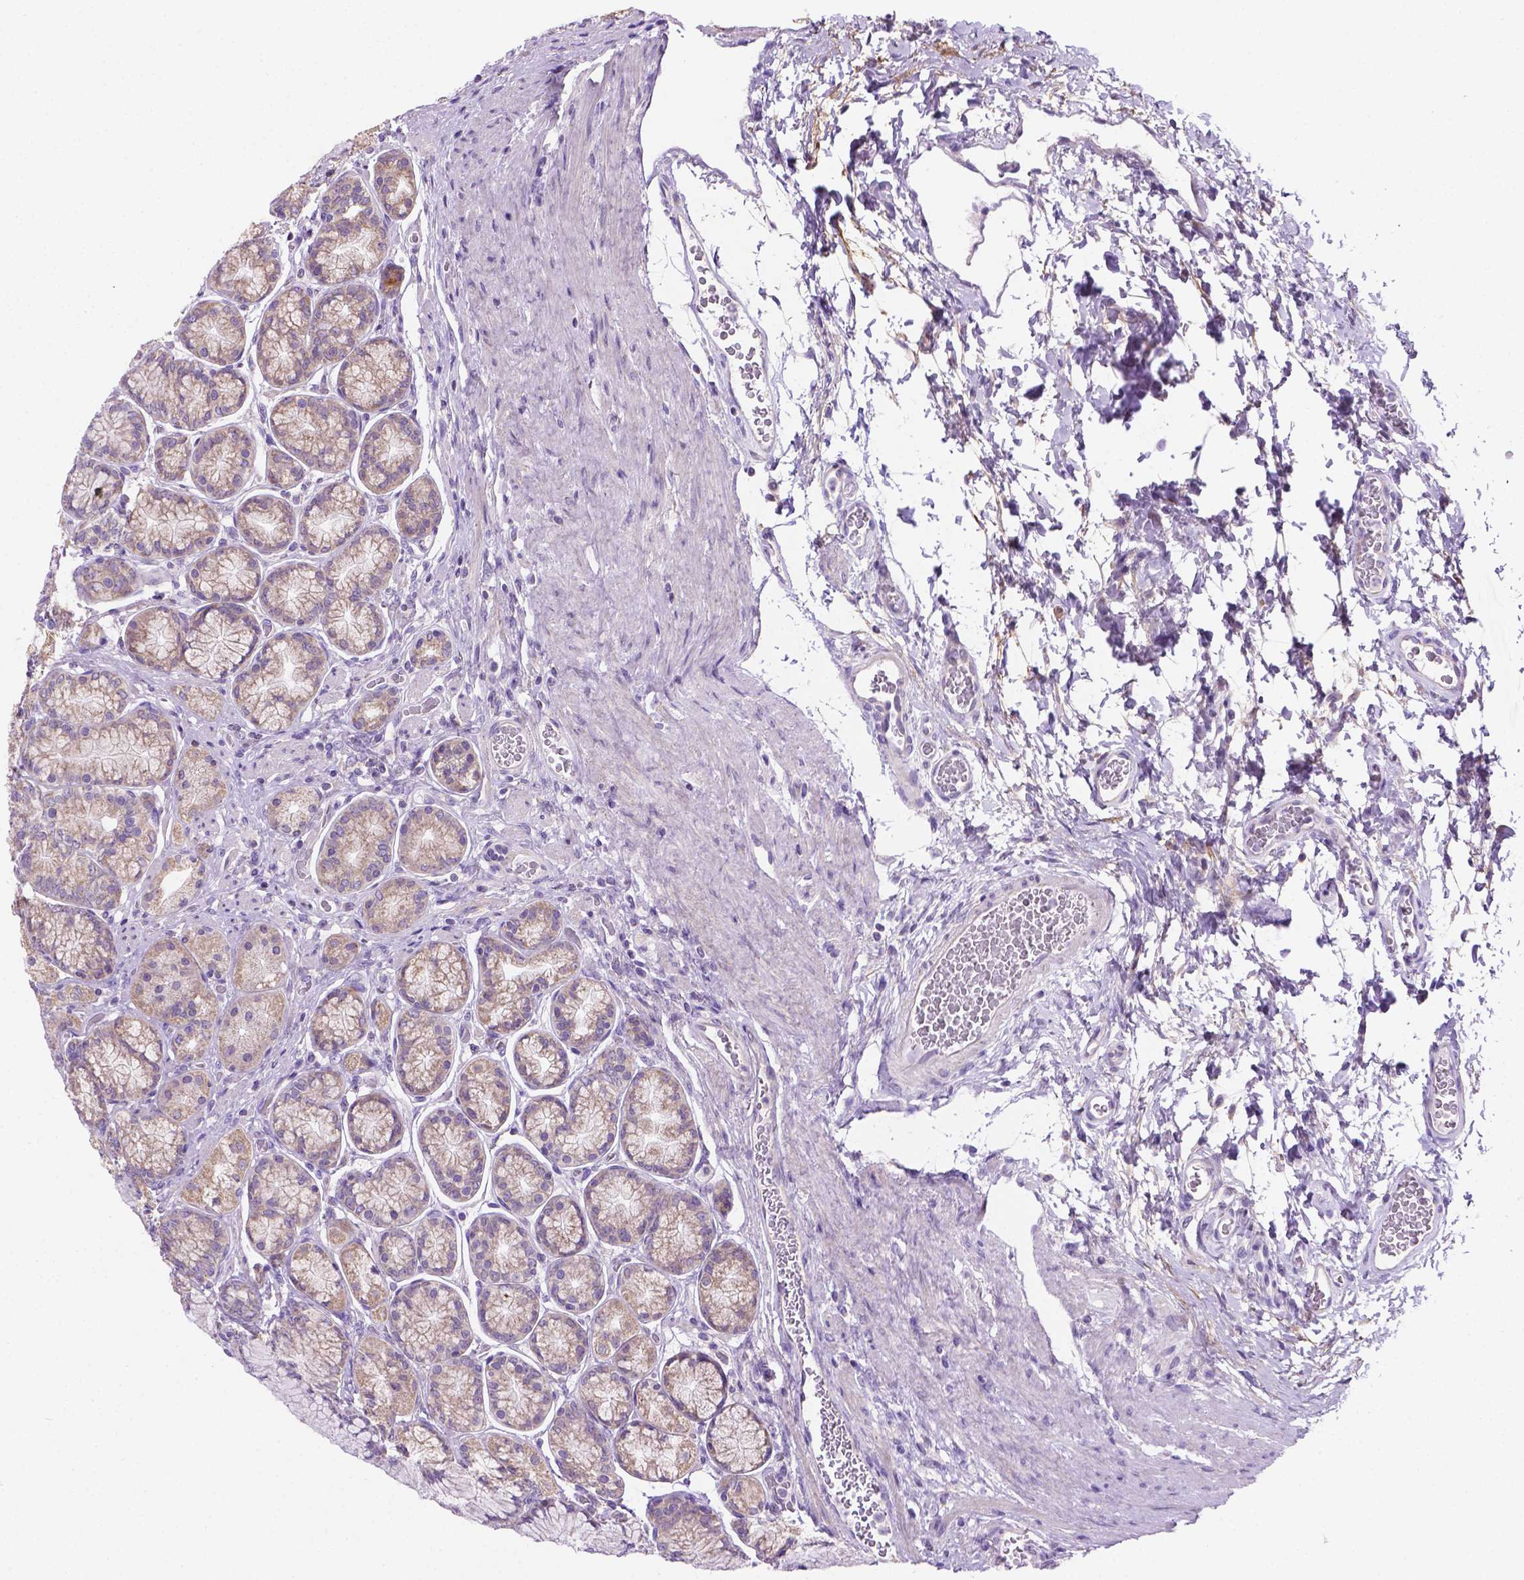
{"staining": {"intensity": "weak", "quantity": "25%-75%", "location": "cytoplasmic/membranous"}, "tissue": "stomach", "cell_type": "Glandular cells", "image_type": "normal", "snomed": [{"axis": "morphology", "description": "Normal tissue, NOS"}, {"axis": "morphology", "description": "Adenocarcinoma, NOS"}, {"axis": "morphology", "description": "Adenocarcinoma, High grade"}, {"axis": "topography", "description": "Stomach, upper"}, {"axis": "topography", "description": "Stomach"}], "caption": "Approximately 25%-75% of glandular cells in unremarkable stomach show weak cytoplasmic/membranous protein positivity as visualized by brown immunohistochemical staining.", "gene": "CSPG5", "patient": {"sex": "female", "age": 65}}